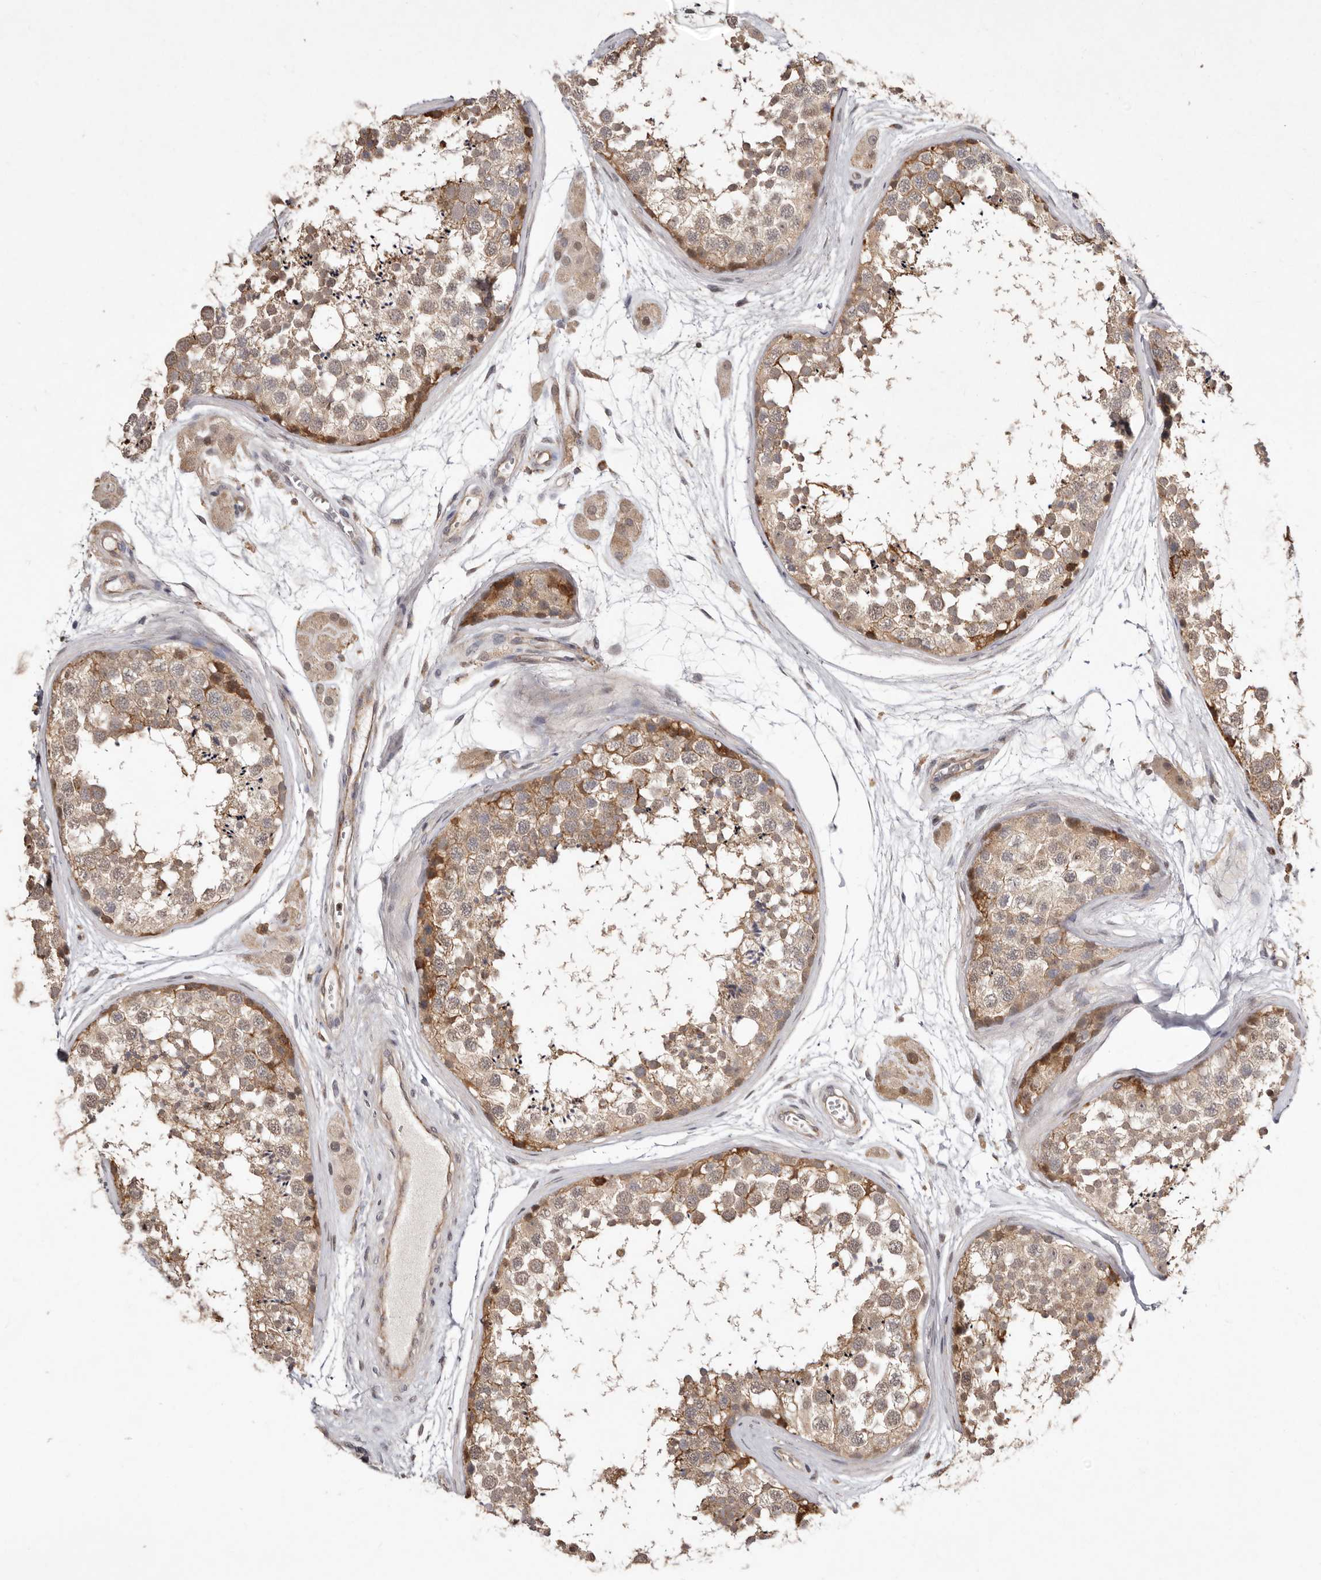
{"staining": {"intensity": "moderate", "quantity": "<25%", "location": "cytoplasmic/membranous"}, "tissue": "testis", "cell_type": "Cells in seminiferous ducts", "image_type": "normal", "snomed": [{"axis": "morphology", "description": "Normal tissue, NOS"}, {"axis": "topography", "description": "Testis"}], "caption": "A photomicrograph of testis stained for a protein exhibits moderate cytoplasmic/membranous brown staining in cells in seminiferous ducts. Immunohistochemistry stains the protein of interest in brown and the nuclei are stained blue.", "gene": "RRM2B", "patient": {"sex": "male", "age": 56}}